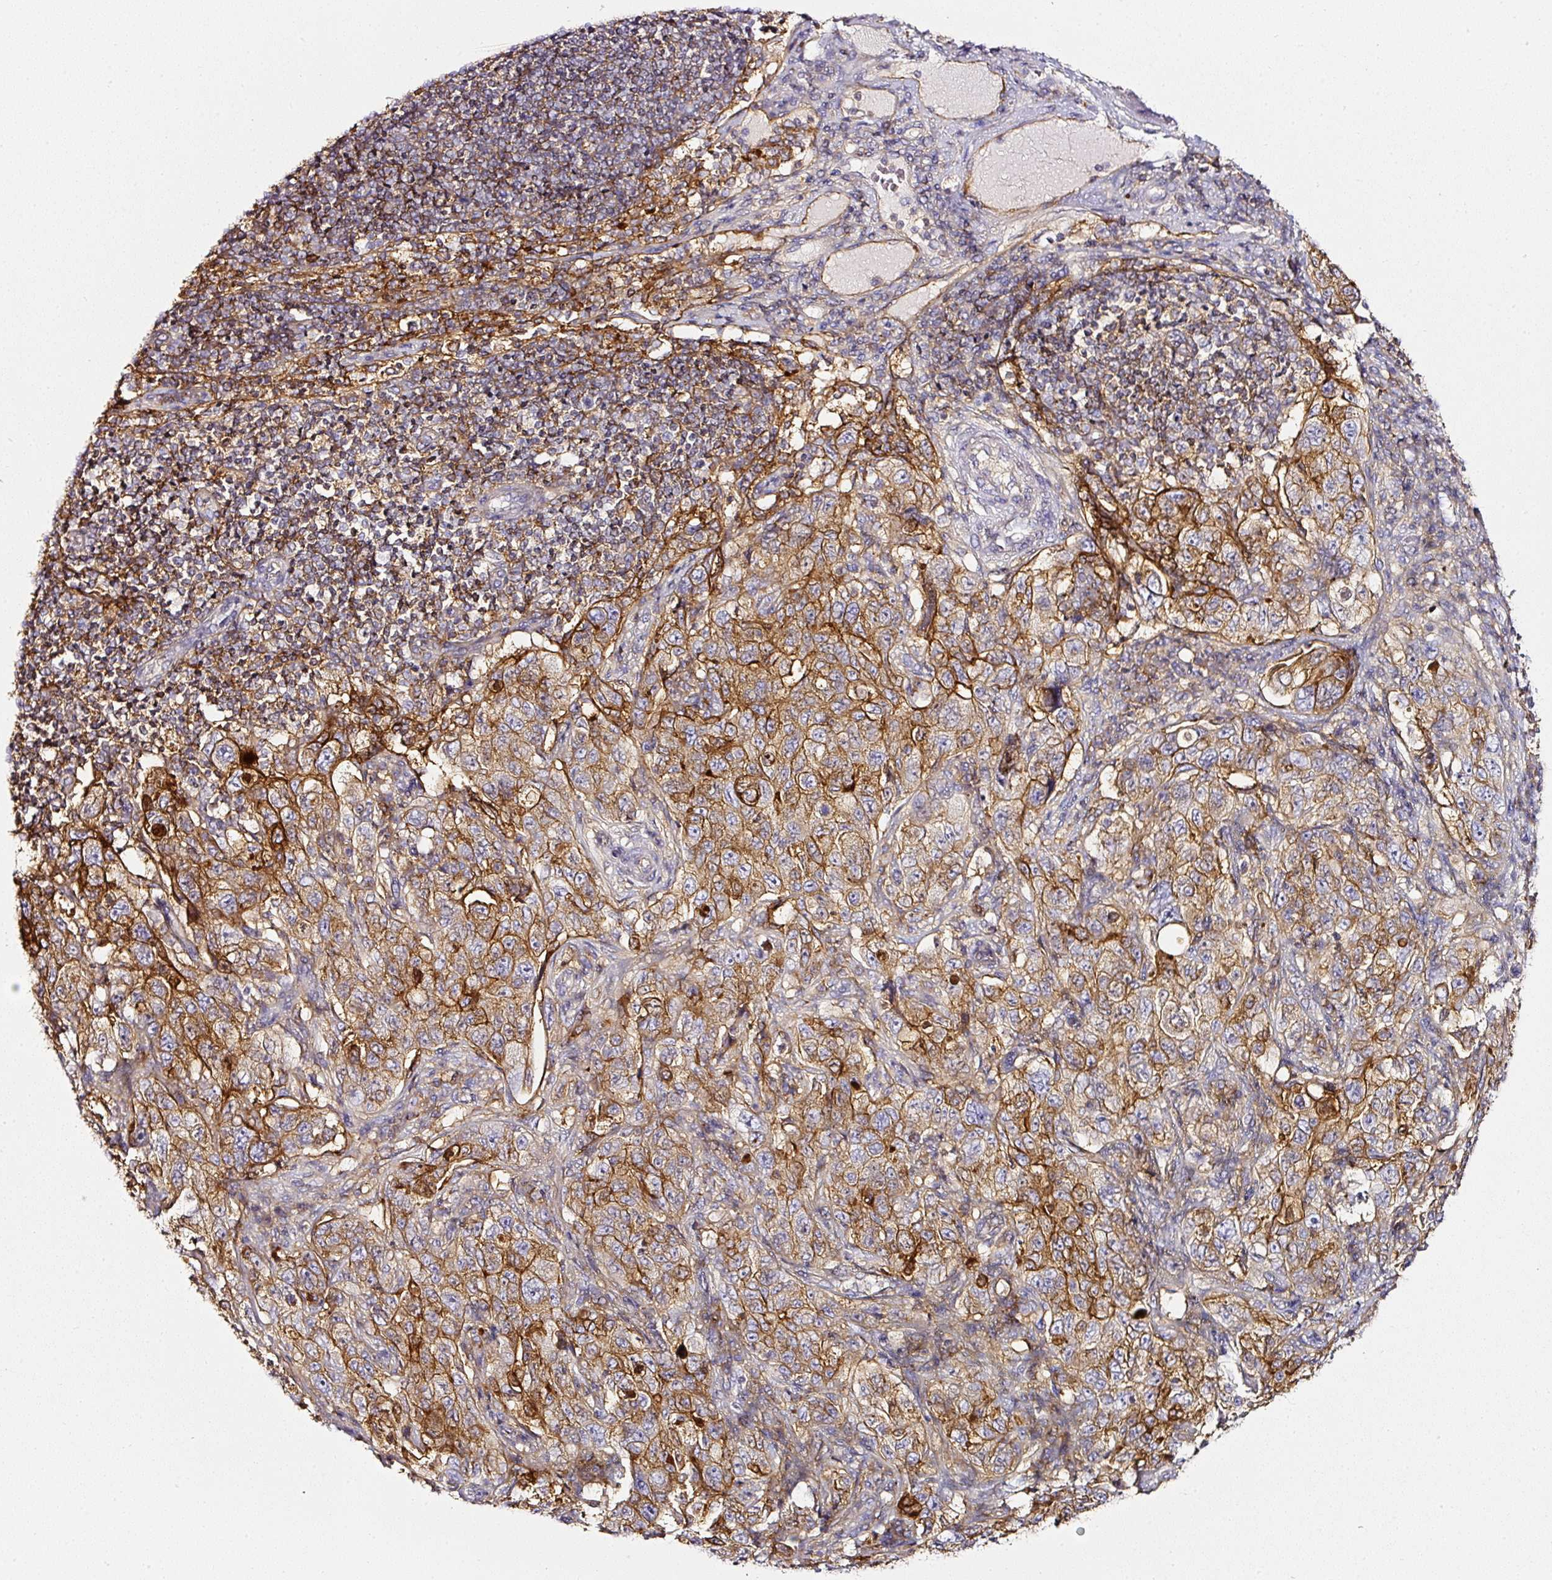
{"staining": {"intensity": "moderate", "quantity": ">75%", "location": "cytoplasmic/membranous"}, "tissue": "pancreatic cancer", "cell_type": "Tumor cells", "image_type": "cancer", "snomed": [{"axis": "morphology", "description": "Adenocarcinoma, NOS"}, {"axis": "topography", "description": "Pancreas"}], "caption": "Tumor cells exhibit medium levels of moderate cytoplasmic/membranous positivity in about >75% of cells in pancreatic adenocarcinoma. The protein of interest is stained brown, and the nuclei are stained in blue (DAB (3,3'-diaminobenzidine) IHC with brightfield microscopy, high magnification).", "gene": "CD47", "patient": {"sex": "male", "age": 68}}